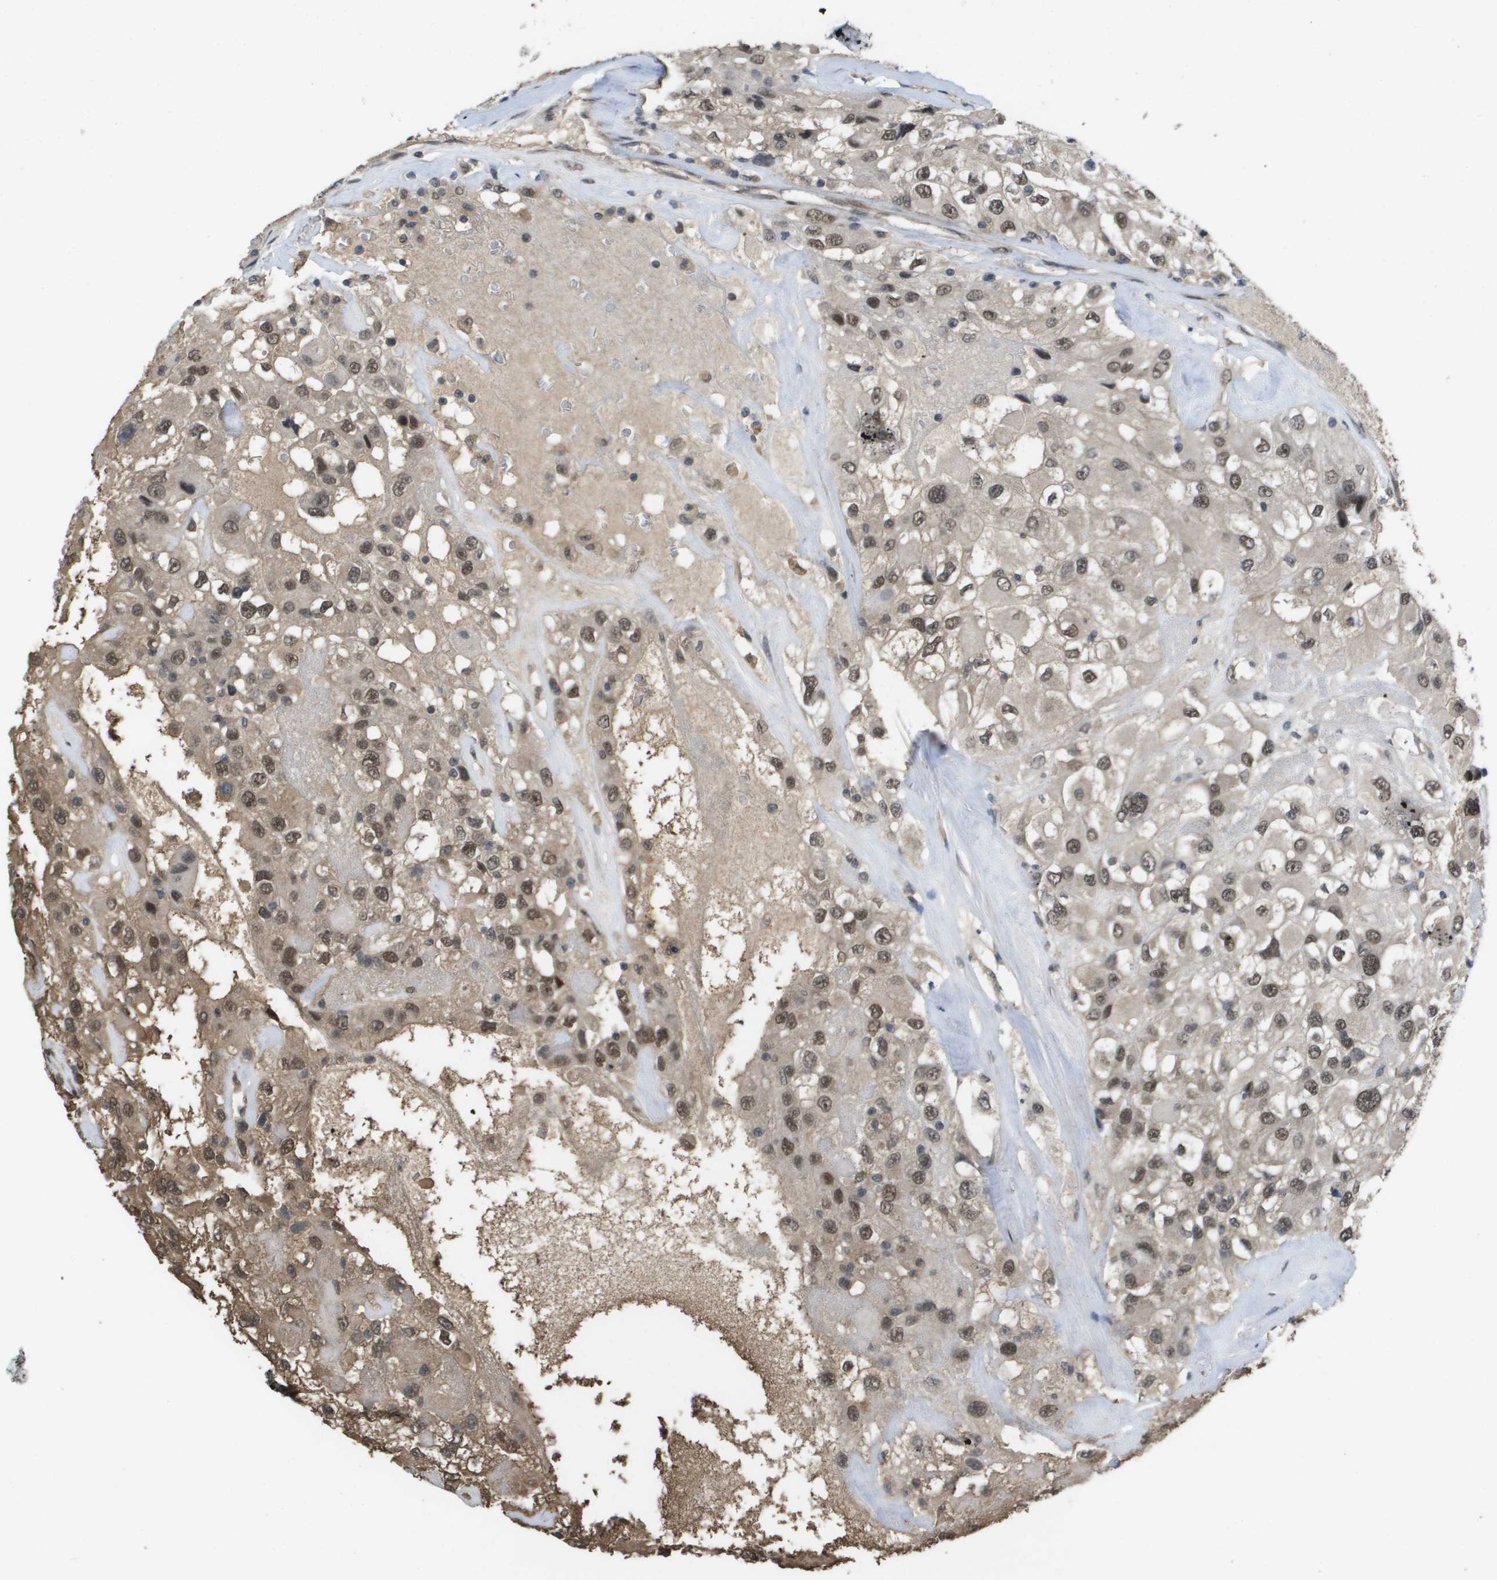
{"staining": {"intensity": "moderate", "quantity": ">75%", "location": "cytoplasmic/membranous,nuclear"}, "tissue": "renal cancer", "cell_type": "Tumor cells", "image_type": "cancer", "snomed": [{"axis": "morphology", "description": "Adenocarcinoma, NOS"}, {"axis": "topography", "description": "Kidney"}], "caption": "A brown stain labels moderate cytoplasmic/membranous and nuclear expression of a protein in human renal cancer (adenocarcinoma) tumor cells. (DAB IHC, brown staining for protein, blue staining for nuclei).", "gene": "AMBRA1", "patient": {"sex": "female", "age": 52}}